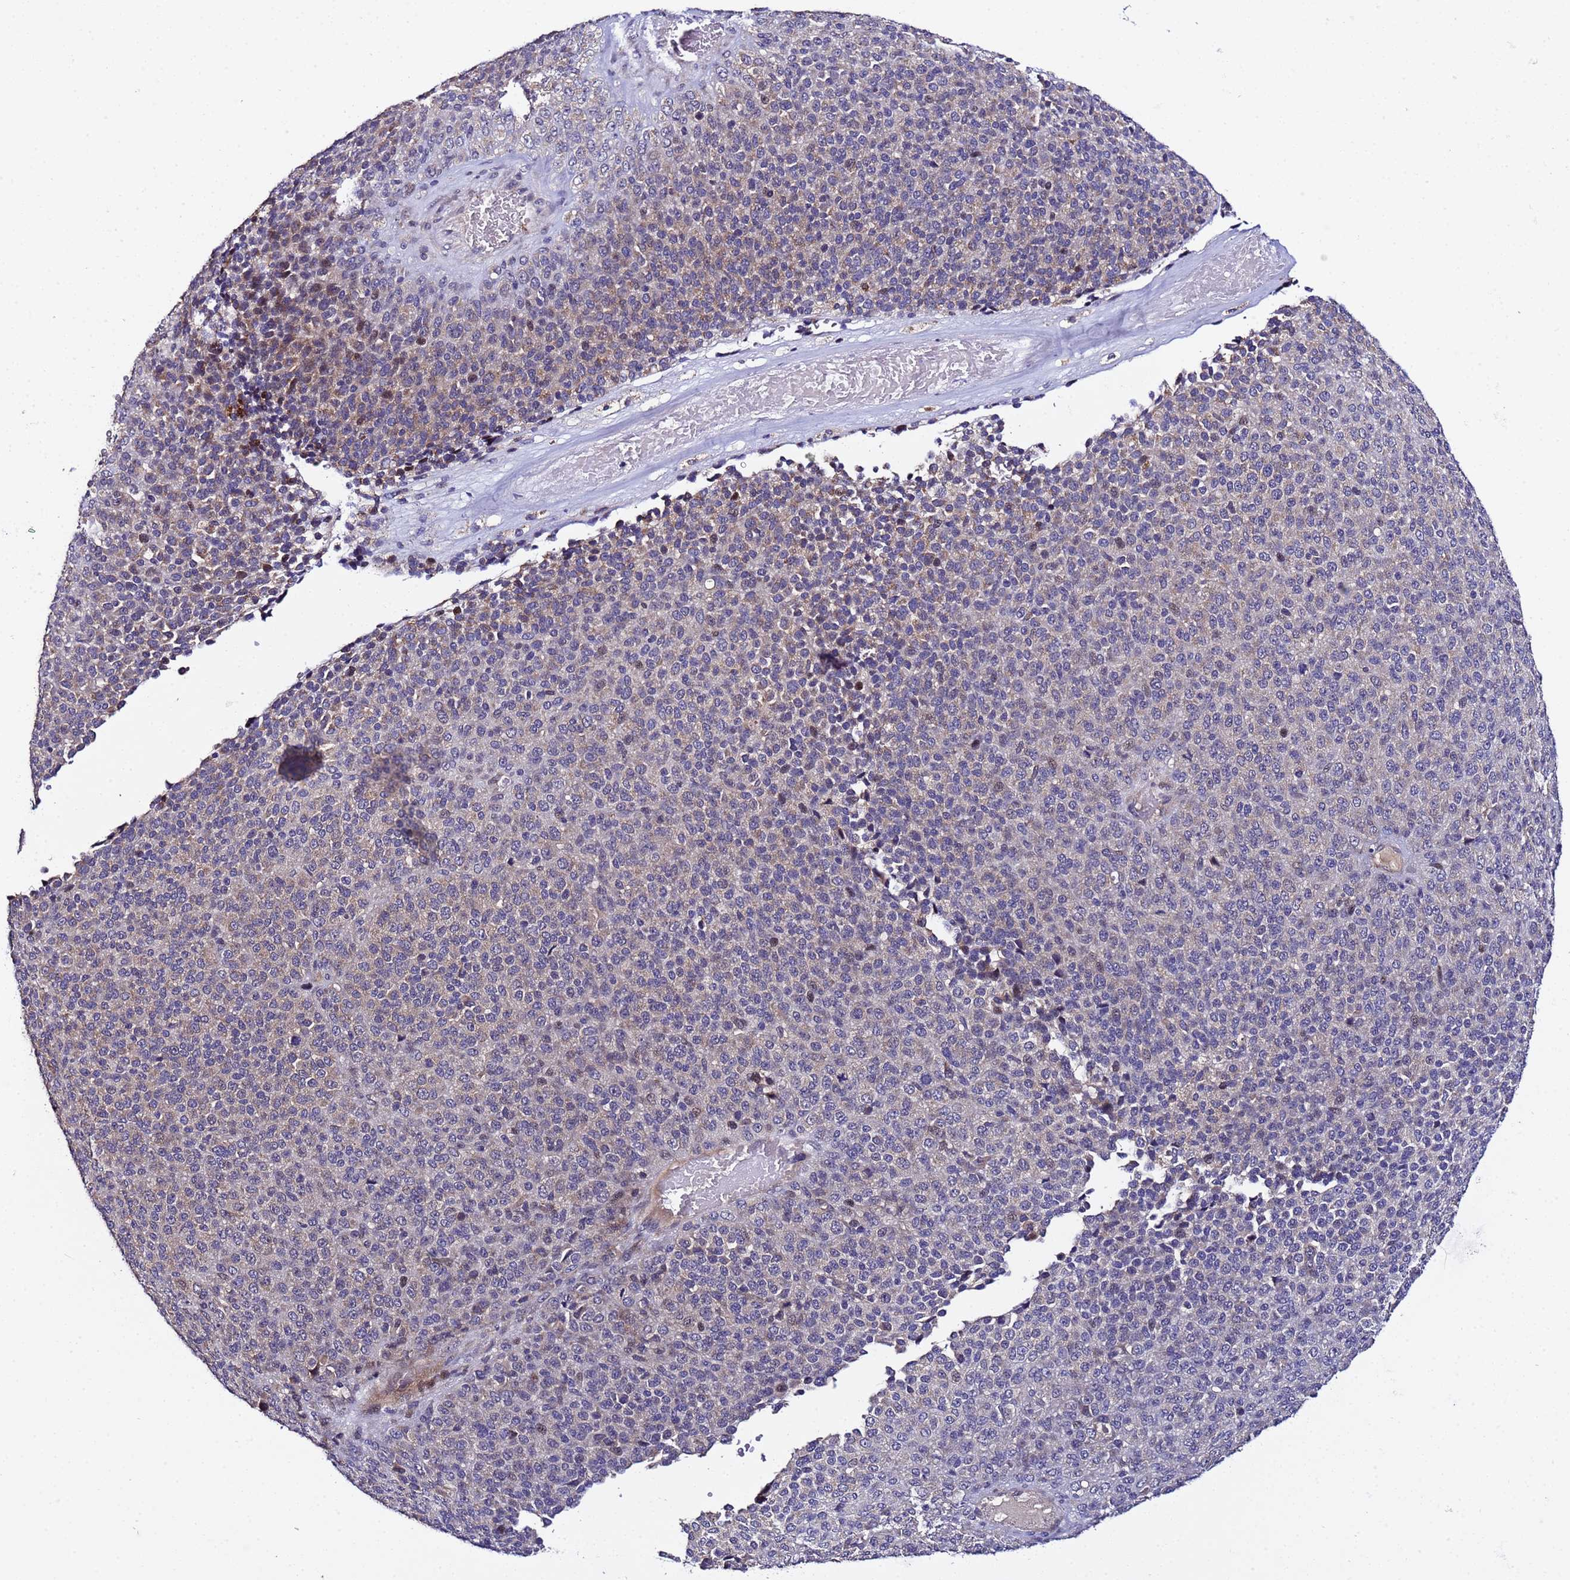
{"staining": {"intensity": "weak", "quantity": "25%-75%", "location": "cytoplasmic/membranous"}, "tissue": "melanoma", "cell_type": "Tumor cells", "image_type": "cancer", "snomed": [{"axis": "morphology", "description": "Malignant melanoma, Metastatic site"}, {"axis": "topography", "description": "Brain"}], "caption": "A high-resolution histopathology image shows immunohistochemistry (IHC) staining of melanoma, which exhibits weak cytoplasmic/membranous staining in approximately 25%-75% of tumor cells.", "gene": "PLXDC2", "patient": {"sex": "female", "age": 56}}